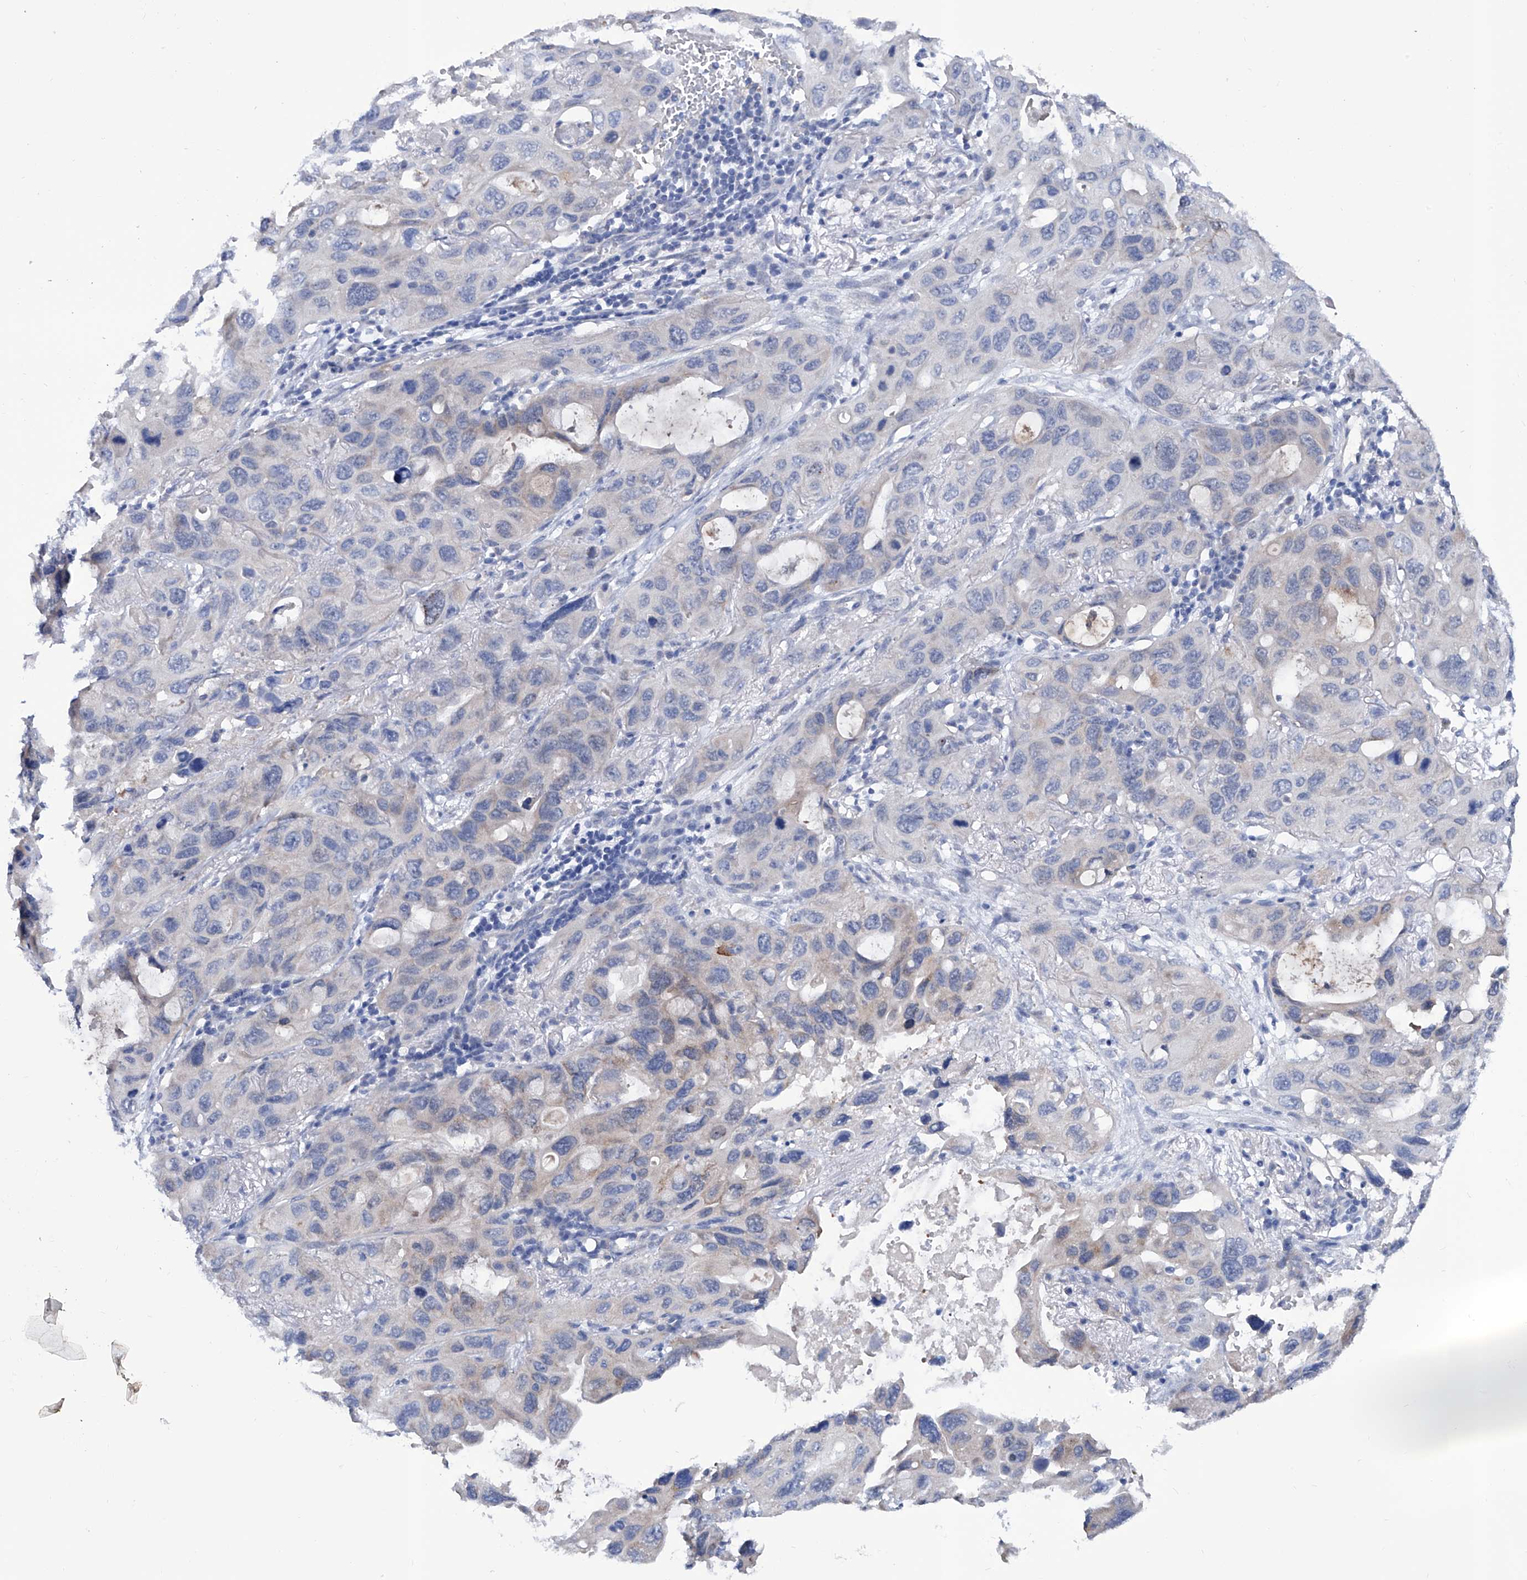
{"staining": {"intensity": "negative", "quantity": "none", "location": "none"}, "tissue": "lung cancer", "cell_type": "Tumor cells", "image_type": "cancer", "snomed": [{"axis": "morphology", "description": "Squamous cell carcinoma, NOS"}, {"axis": "topography", "description": "Lung"}], "caption": "Immunohistochemistry histopathology image of neoplastic tissue: human squamous cell carcinoma (lung) stained with DAB displays no significant protein positivity in tumor cells.", "gene": "KLHL17", "patient": {"sex": "female", "age": 73}}